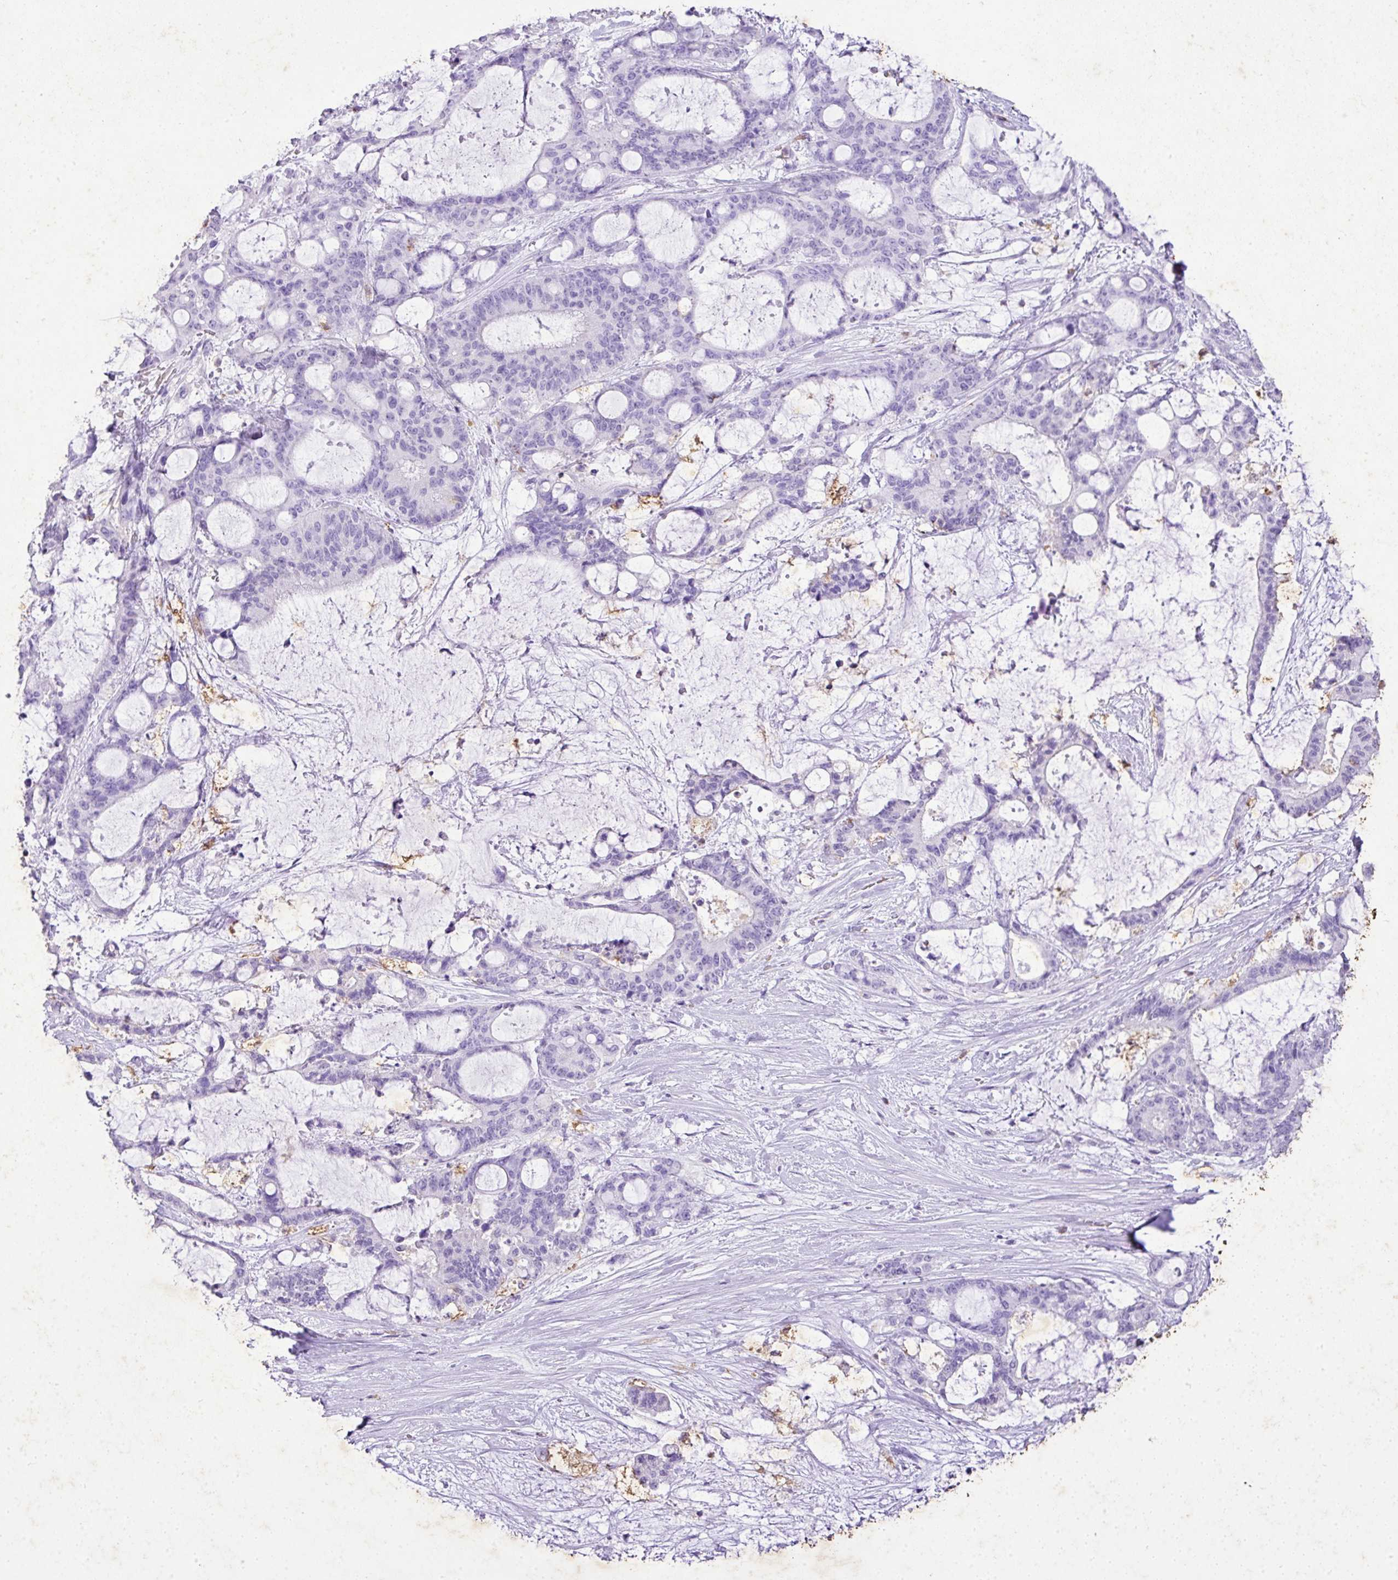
{"staining": {"intensity": "negative", "quantity": "none", "location": "none"}, "tissue": "liver cancer", "cell_type": "Tumor cells", "image_type": "cancer", "snomed": [{"axis": "morphology", "description": "Normal tissue, NOS"}, {"axis": "morphology", "description": "Cholangiocarcinoma"}, {"axis": "topography", "description": "Liver"}, {"axis": "topography", "description": "Peripheral nerve tissue"}], "caption": "This is an immunohistochemistry photomicrograph of human cholangiocarcinoma (liver). There is no staining in tumor cells.", "gene": "KCNJ11", "patient": {"sex": "female", "age": 73}}